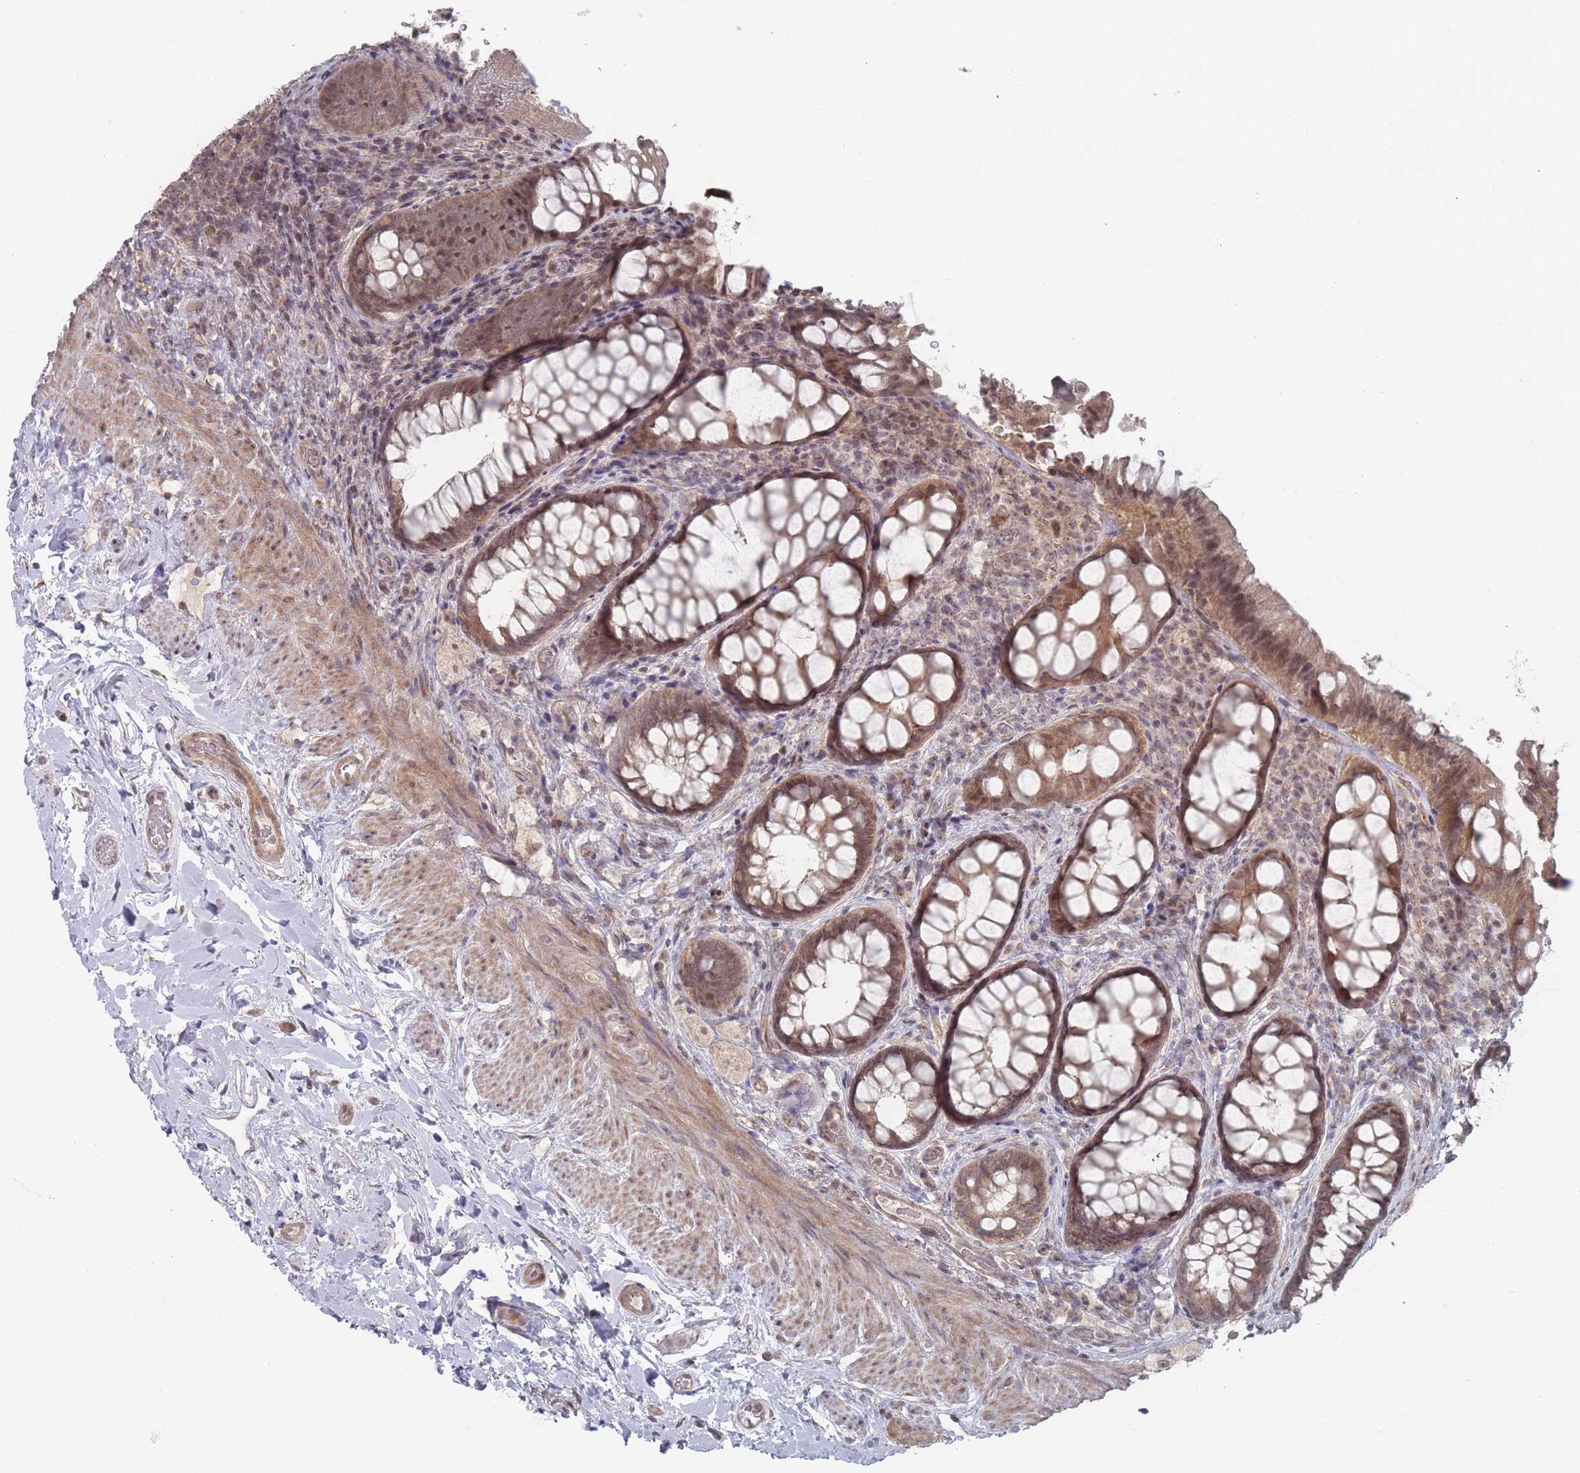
{"staining": {"intensity": "moderate", "quantity": ">75%", "location": "cytoplasmic/membranous,nuclear"}, "tissue": "rectum", "cell_type": "Glandular cells", "image_type": "normal", "snomed": [{"axis": "morphology", "description": "Normal tissue, NOS"}, {"axis": "topography", "description": "Rectum"}, {"axis": "topography", "description": "Peripheral nerve tissue"}], "caption": "Immunohistochemical staining of benign rectum demonstrates moderate cytoplasmic/membranous,nuclear protein positivity in about >75% of glandular cells. The staining is performed using DAB brown chromogen to label protein expression. The nuclei are counter-stained blue using hematoxylin.", "gene": "CNTRL", "patient": {"sex": "female", "age": 69}}